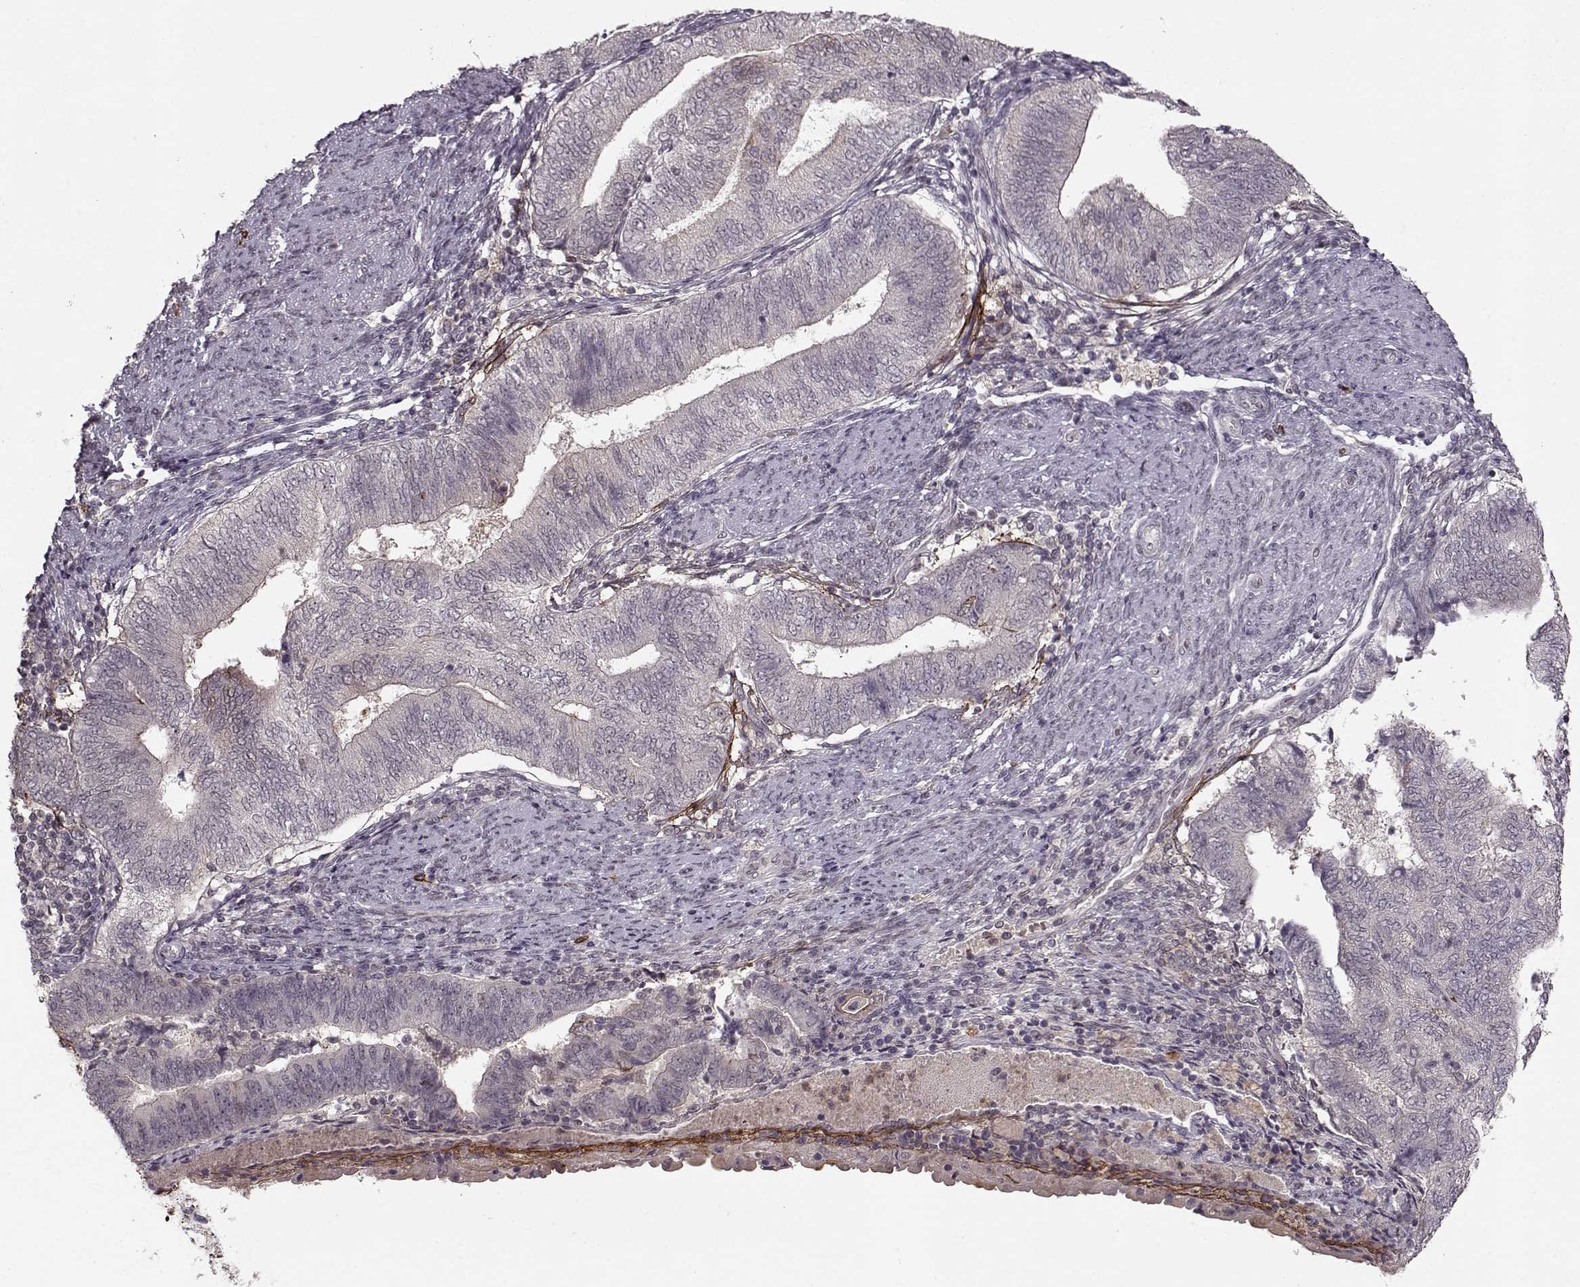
{"staining": {"intensity": "negative", "quantity": "none", "location": "none"}, "tissue": "endometrial cancer", "cell_type": "Tumor cells", "image_type": "cancer", "snomed": [{"axis": "morphology", "description": "Adenocarcinoma, NOS"}, {"axis": "topography", "description": "Endometrium"}], "caption": "There is no significant positivity in tumor cells of endometrial cancer.", "gene": "DENND4B", "patient": {"sex": "female", "age": 65}}